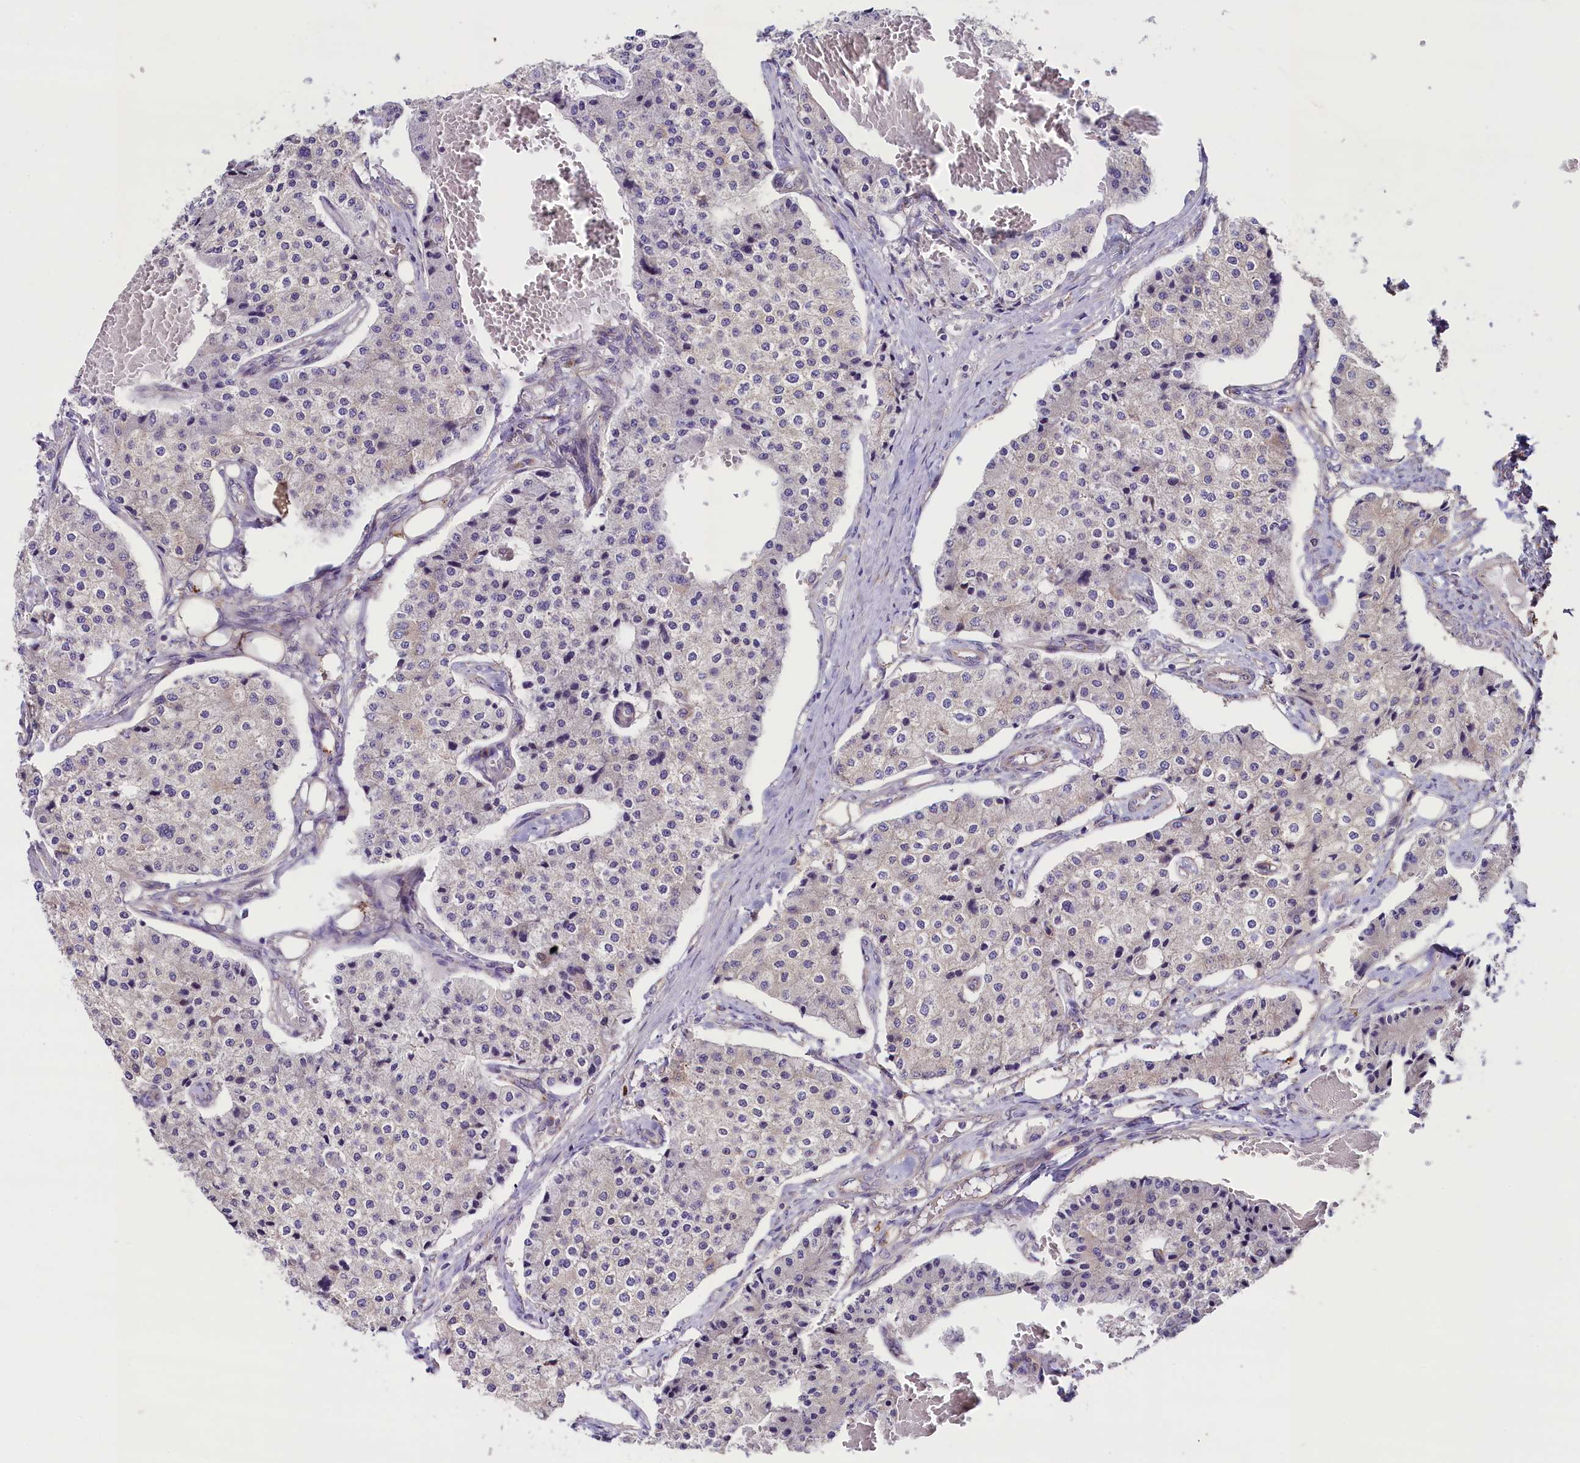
{"staining": {"intensity": "negative", "quantity": "none", "location": "none"}, "tissue": "carcinoid", "cell_type": "Tumor cells", "image_type": "cancer", "snomed": [{"axis": "morphology", "description": "Carcinoid, malignant, NOS"}, {"axis": "topography", "description": "Colon"}], "caption": "Tumor cells show no significant protein positivity in carcinoid (malignant).", "gene": "GPR108", "patient": {"sex": "female", "age": 52}}